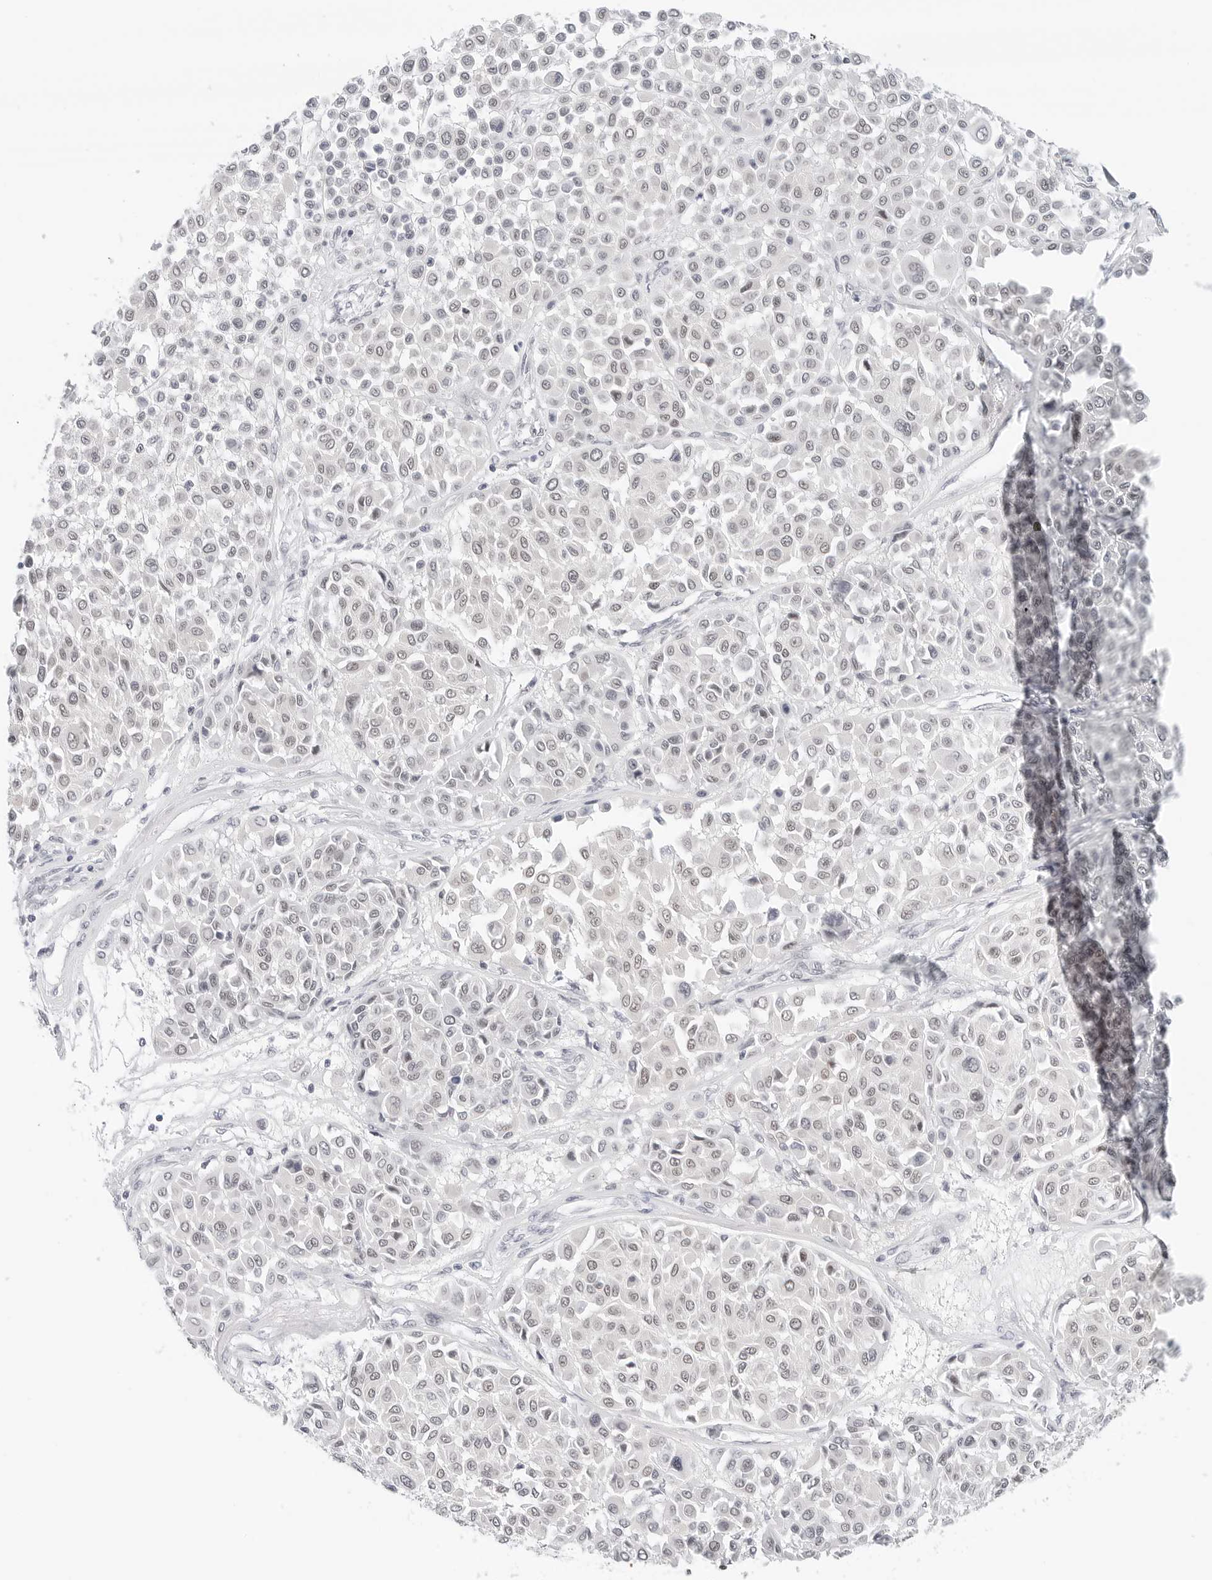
{"staining": {"intensity": "weak", "quantity": "<25%", "location": "nuclear"}, "tissue": "melanoma", "cell_type": "Tumor cells", "image_type": "cancer", "snomed": [{"axis": "morphology", "description": "Malignant melanoma, Metastatic site"}, {"axis": "topography", "description": "Soft tissue"}], "caption": "Photomicrograph shows no significant protein expression in tumor cells of melanoma. (Brightfield microscopy of DAB (3,3'-diaminobenzidine) immunohistochemistry at high magnification).", "gene": "TSEN2", "patient": {"sex": "male", "age": 41}}